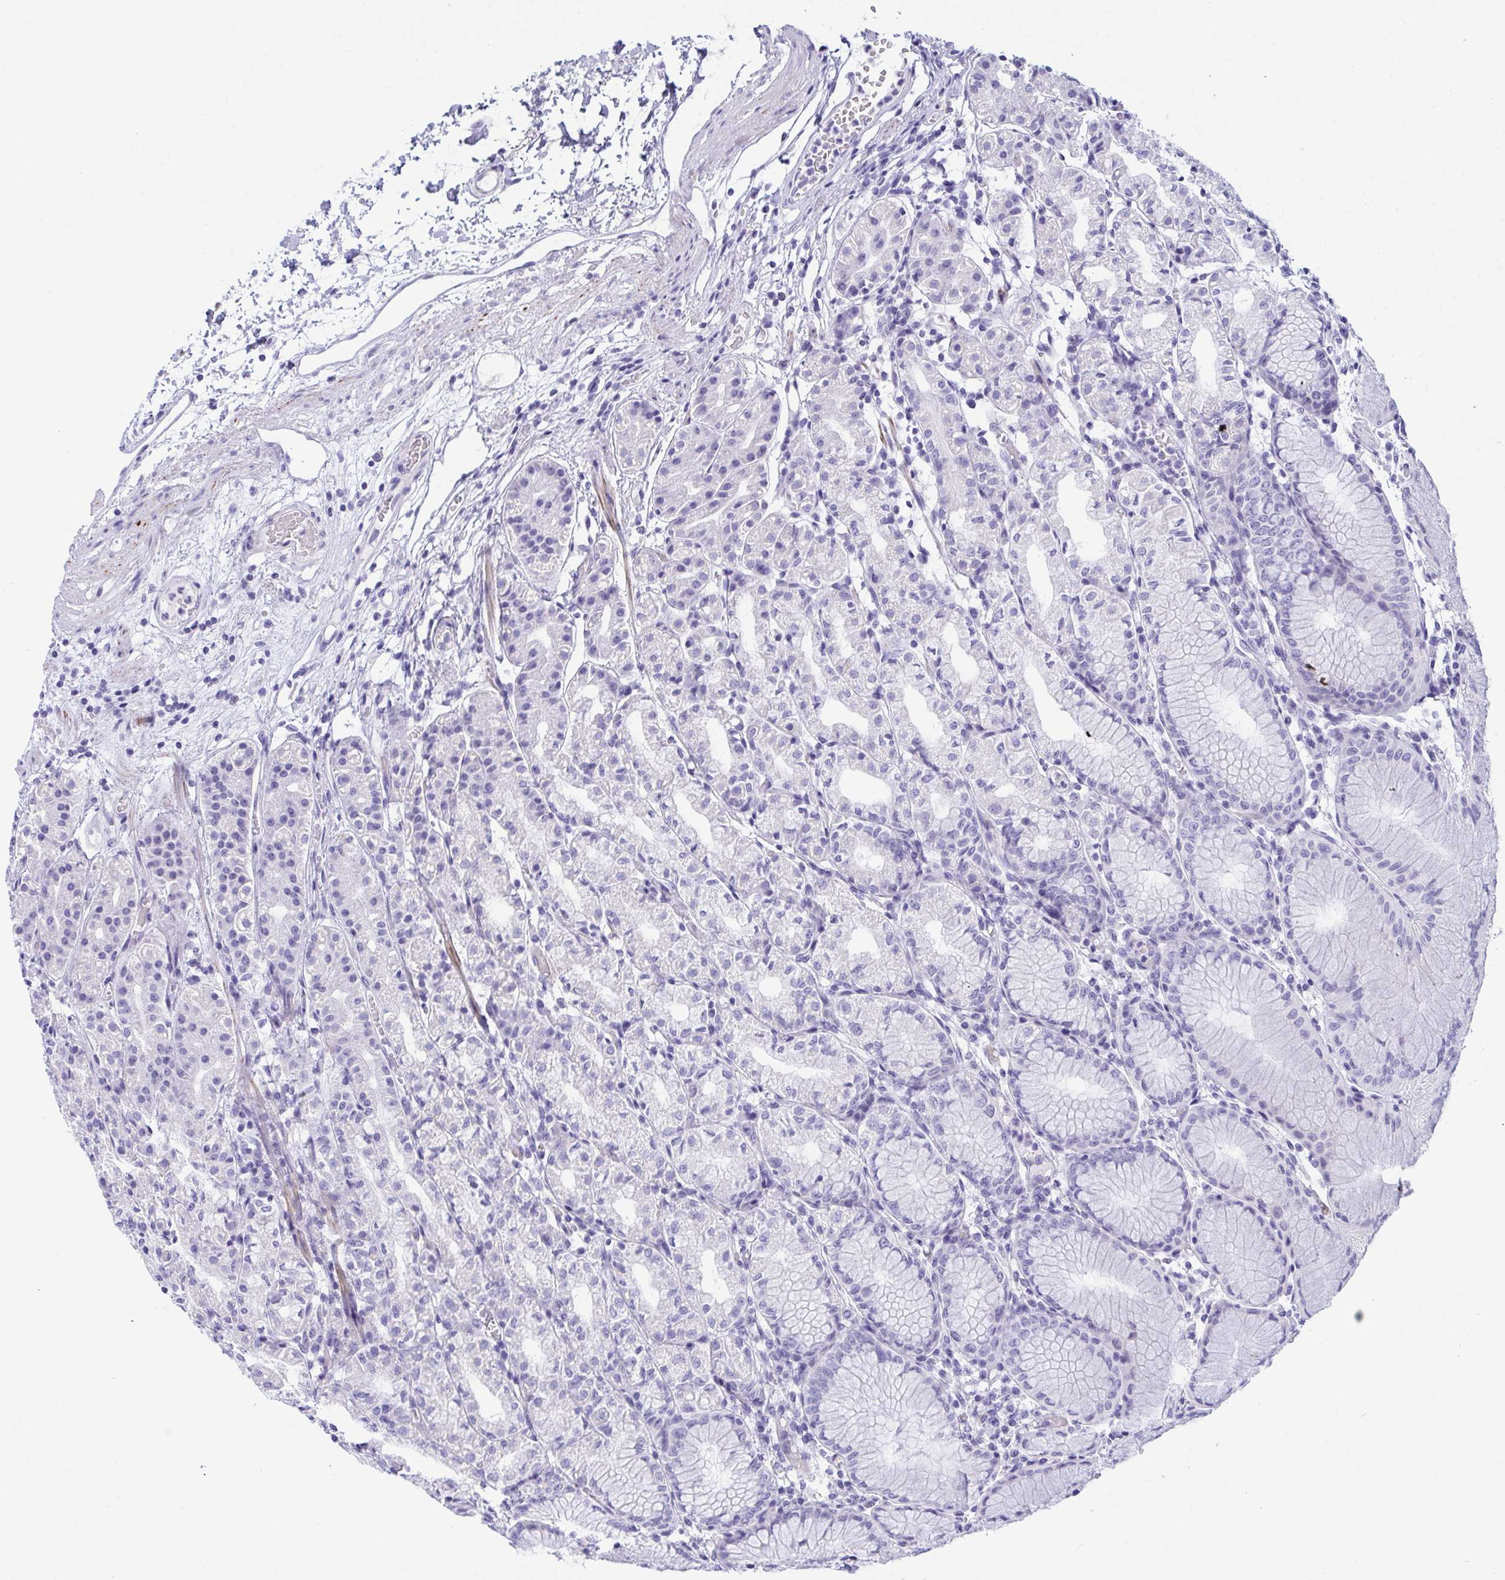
{"staining": {"intensity": "negative", "quantity": "none", "location": "none"}, "tissue": "stomach", "cell_type": "Glandular cells", "image_type": "normal", "snomed": [{"axis": "morphology", "description": "Normal tissue, NOS"}, {"axis": "topography", "description": "Stomach"}], "caption": "This is an IHC image of benign stomach. There is no expression in glandular cells.", "gene": "OXLD1", "patient": {"sex": "female", "age": 57}}